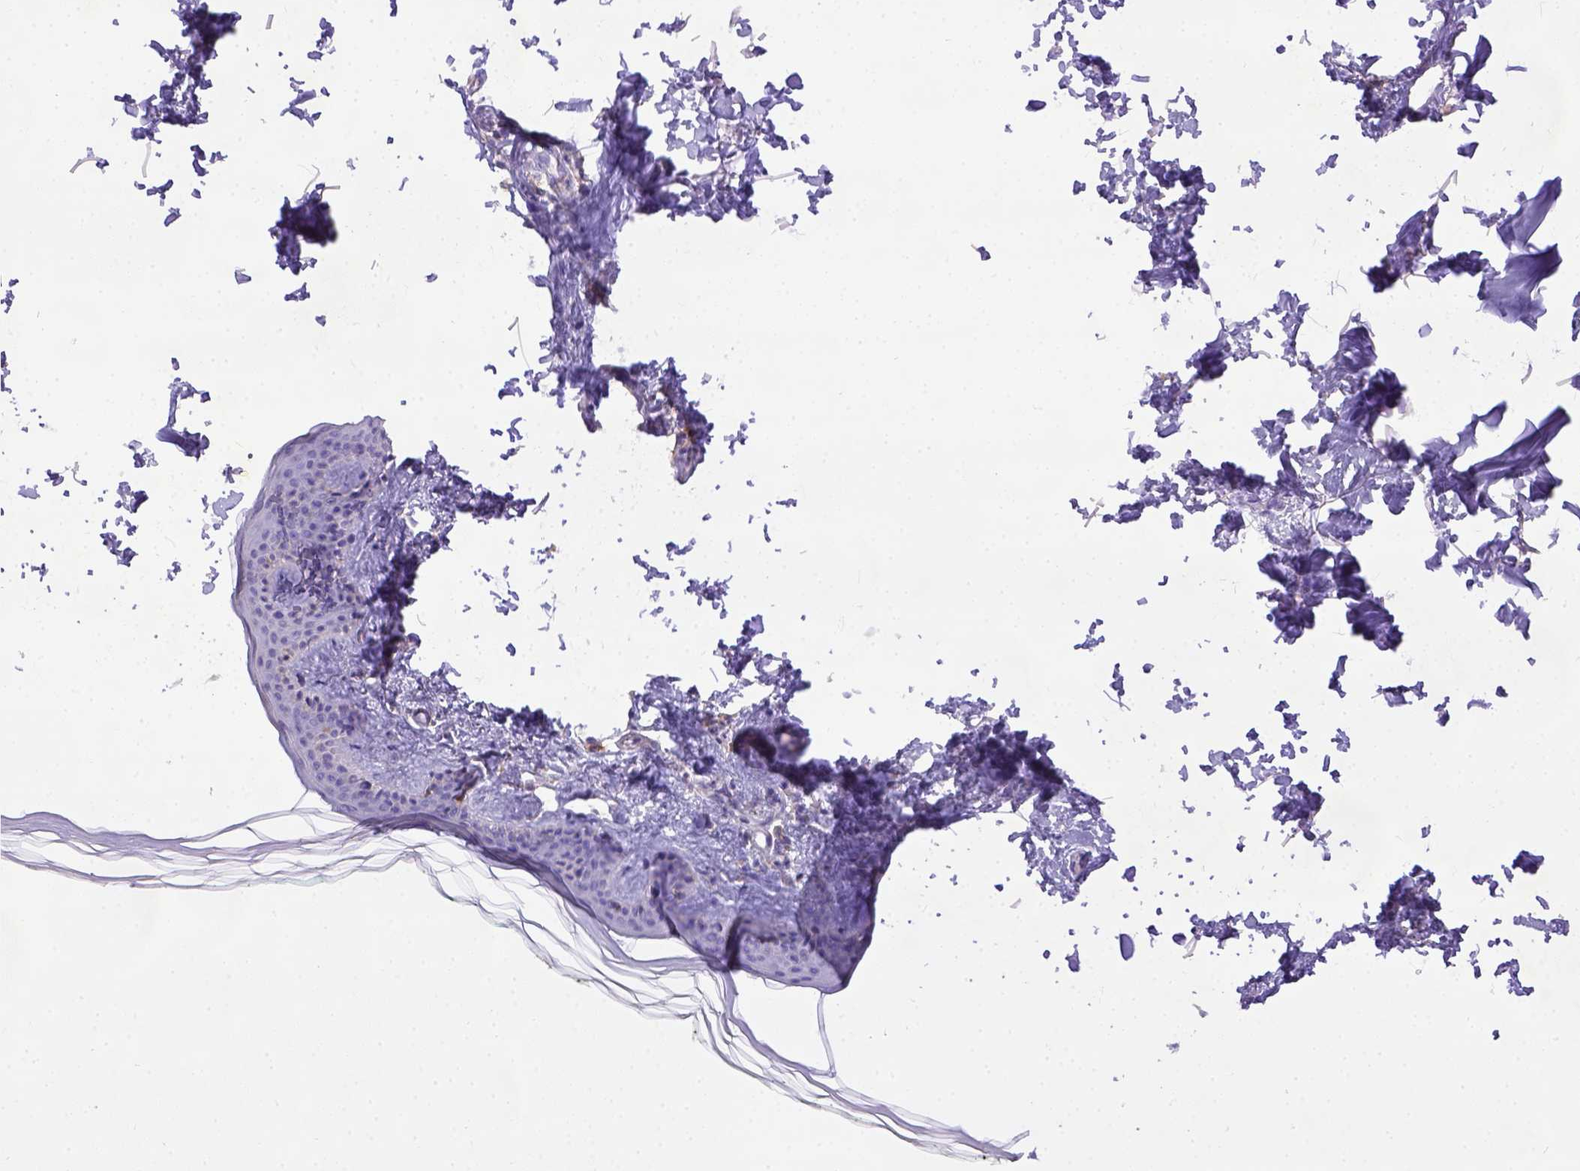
{"staining": {"intensity": "negative", "quantity": "none", "location": "none"}, "tissue": "skin", "cell_type": "Fibroblasts", "image_type": "normal", "snomed": [{"axis": "morphology", "description": "Normal tissue, NOS"}, {"axis": "topography", "description": "Skin"}, {"axis": "topography", "description": "Peripheral nerve tissue"}], "caption": "Immunohistochemistry of unremarkable human skin shows no expression in fibroblasts. Nuclei are stained in blue.", "gene": "CD40", "patient": {"sex": "female", "age": 45}}